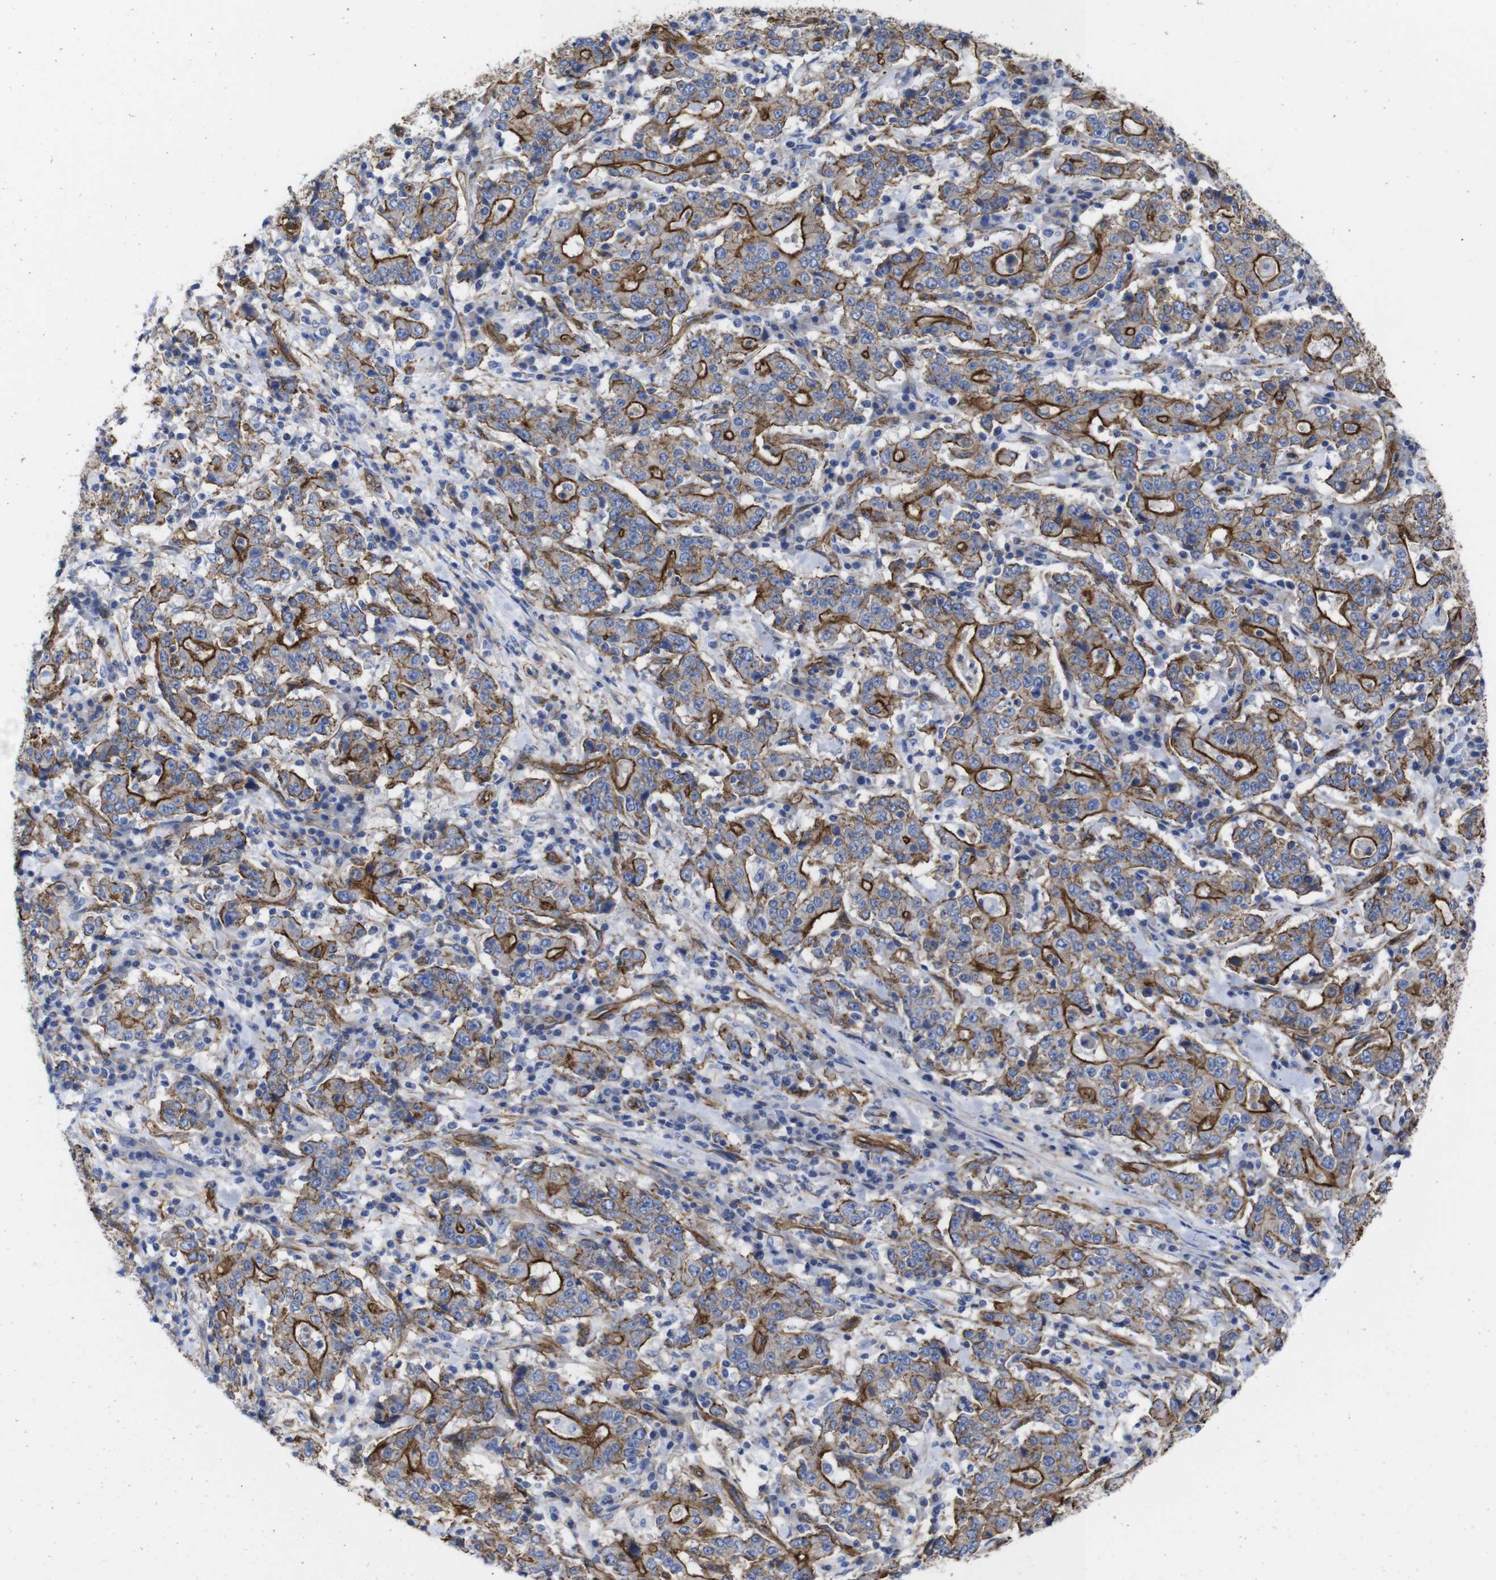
{"staining": {"intensity": "strong", "quantity": "25%-75%", "location": "cytoplasmic/membranous"}, "tissue": "stomach cancer", "cell_type": "Tumor cells", "image_type": "cancer", "snomed": [{"axis": "morphology", "description": "Normal tissue, NOS"}, {"axis": "morphology", "description": "Adenocarcinoma, NOS"}, {"axis": "topography", "description": "Stomach, upper"}, {"axis": "topography", "description": "Stomach"}], "caption": "This is a photomicrograph of IHC staining of stomach cancer, which shows strong staining in the cytoplasmic/membranous of tumor cells.", "gene": "SPTBN1", "patient": {"sex": "male", "age": 59}}